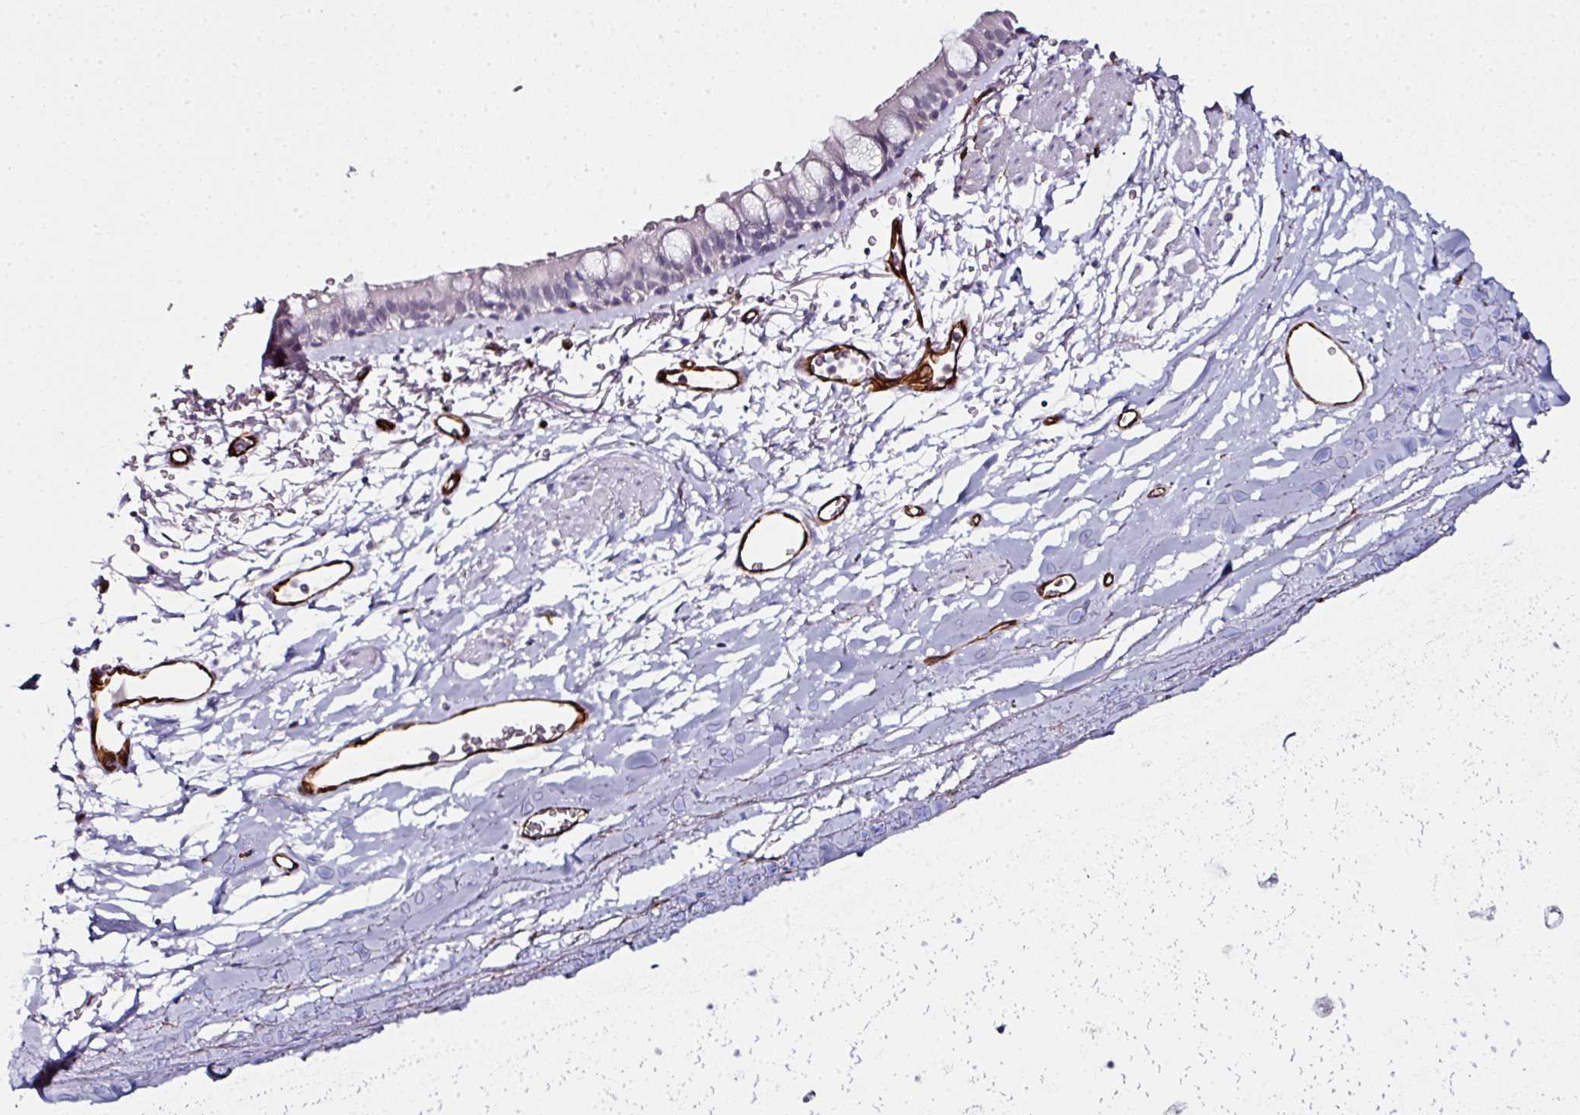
{"staining": {"intensity": "negative", "quantity": "none", "location": "none"}, "tissue": "bronchus", "cell_type": "Respiratory epithelial cells", "image_type": "normal", "snomed": [{"axis": "morphology", "description": "Normal tissue, NOS"}, {"axis": "topography", "description": "Bronchus"}], "caption": "The image exhibits no staining of respiratory epithelial cells in normal bronchus.", "gene": "TMPRSS9", "patient": {"sex": "male", "age": 67}}